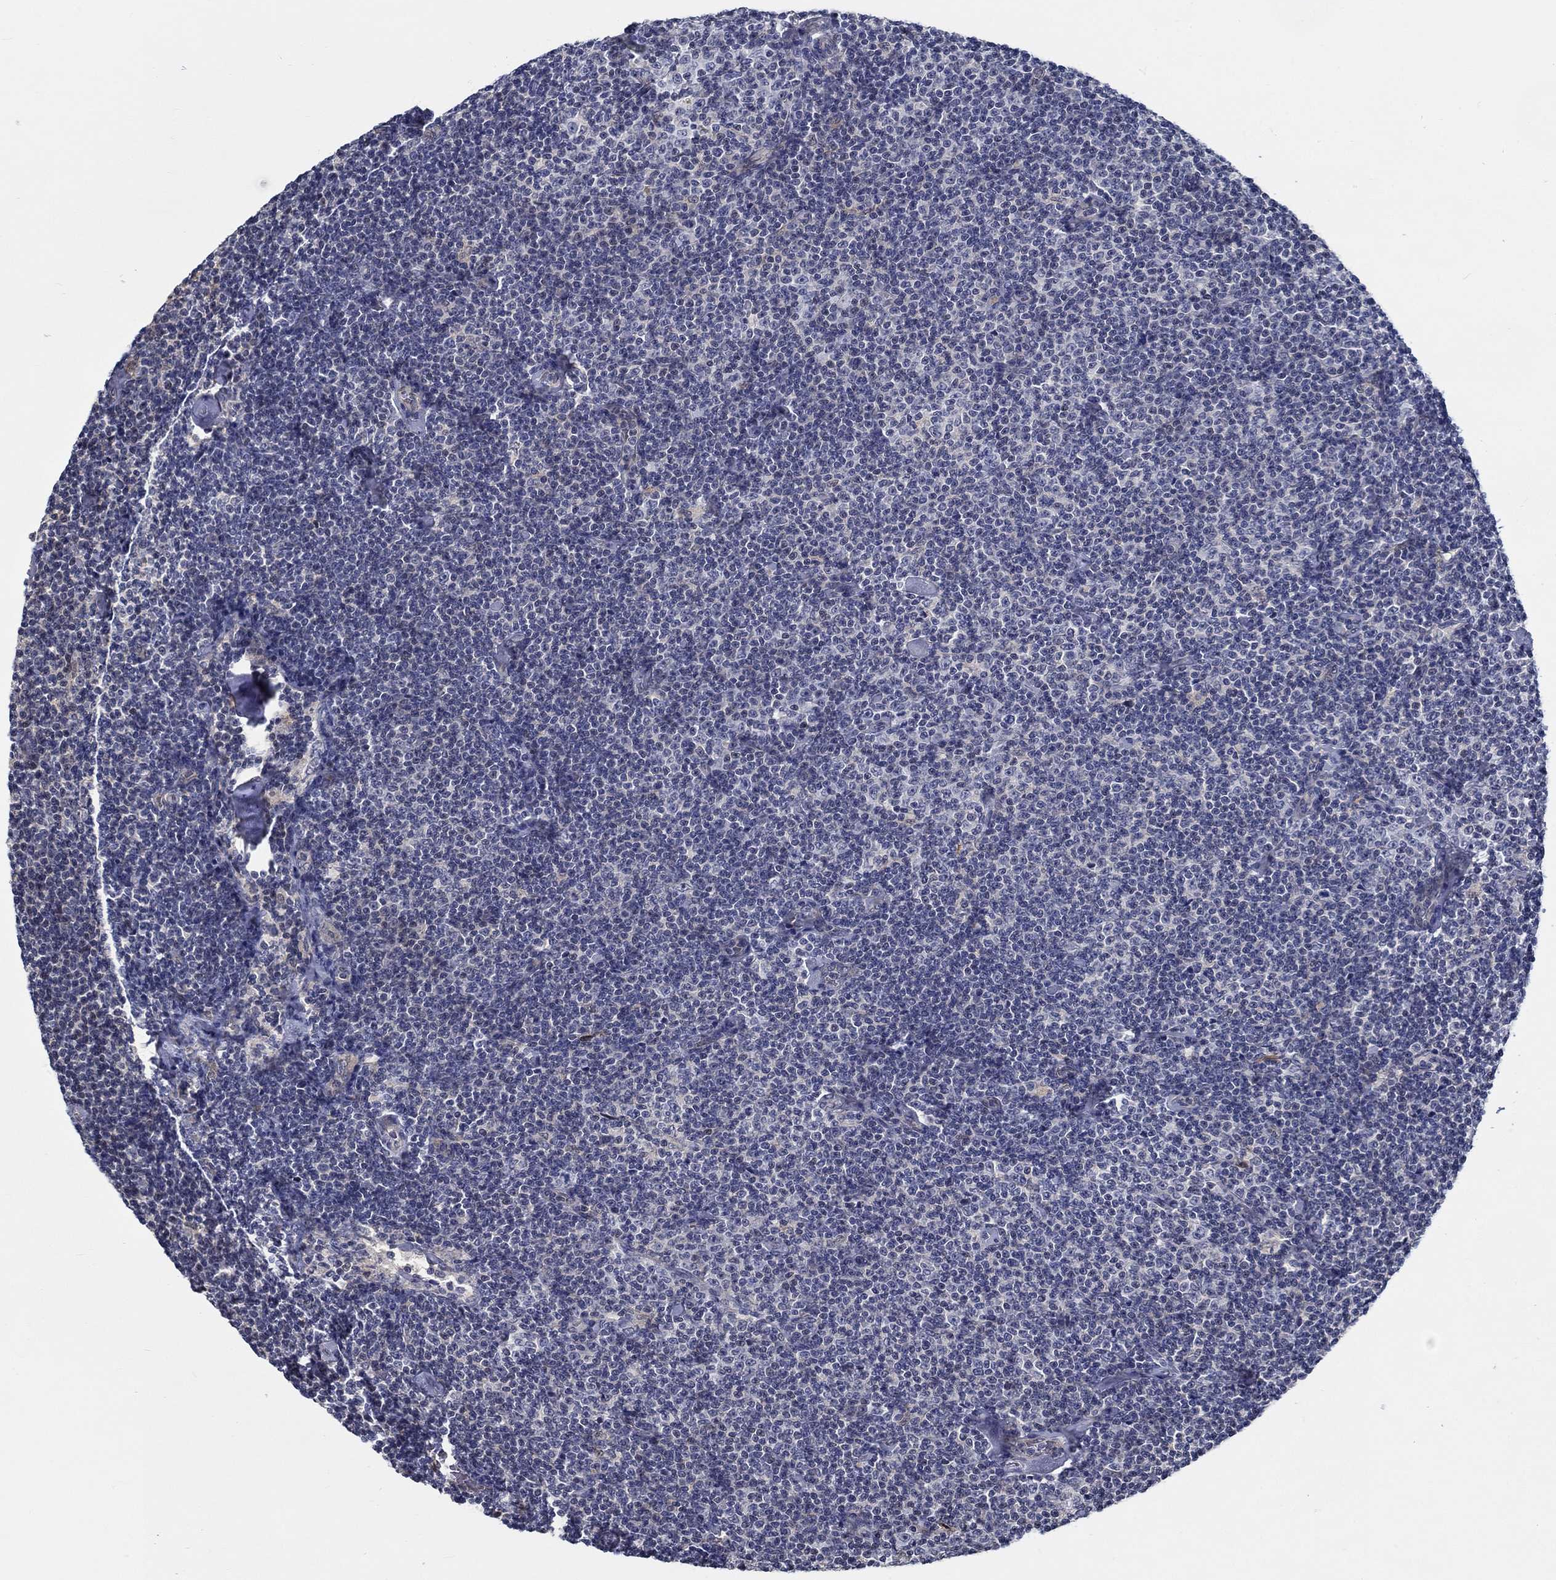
{"staining": {"intensity": "negative", "quantity": "none", "location": "none"}, "tissue": "lymphoma", "cell_type": "Tumor cells", "image_type": "cancer", "snomed": [{"axis": "morphology", "description": "Malignant lymphoma, non-Hodgkin's type, Low grade"}, {"axis": "topography", "description": "Lymph node"}], "caption": "Lymphoma stained for a protein using immunohistochemistry (IHC) demonstrates no positivity tumor cells.", "gene": "MYBPC1", "patient": {"sex": "male", "age": 81}}